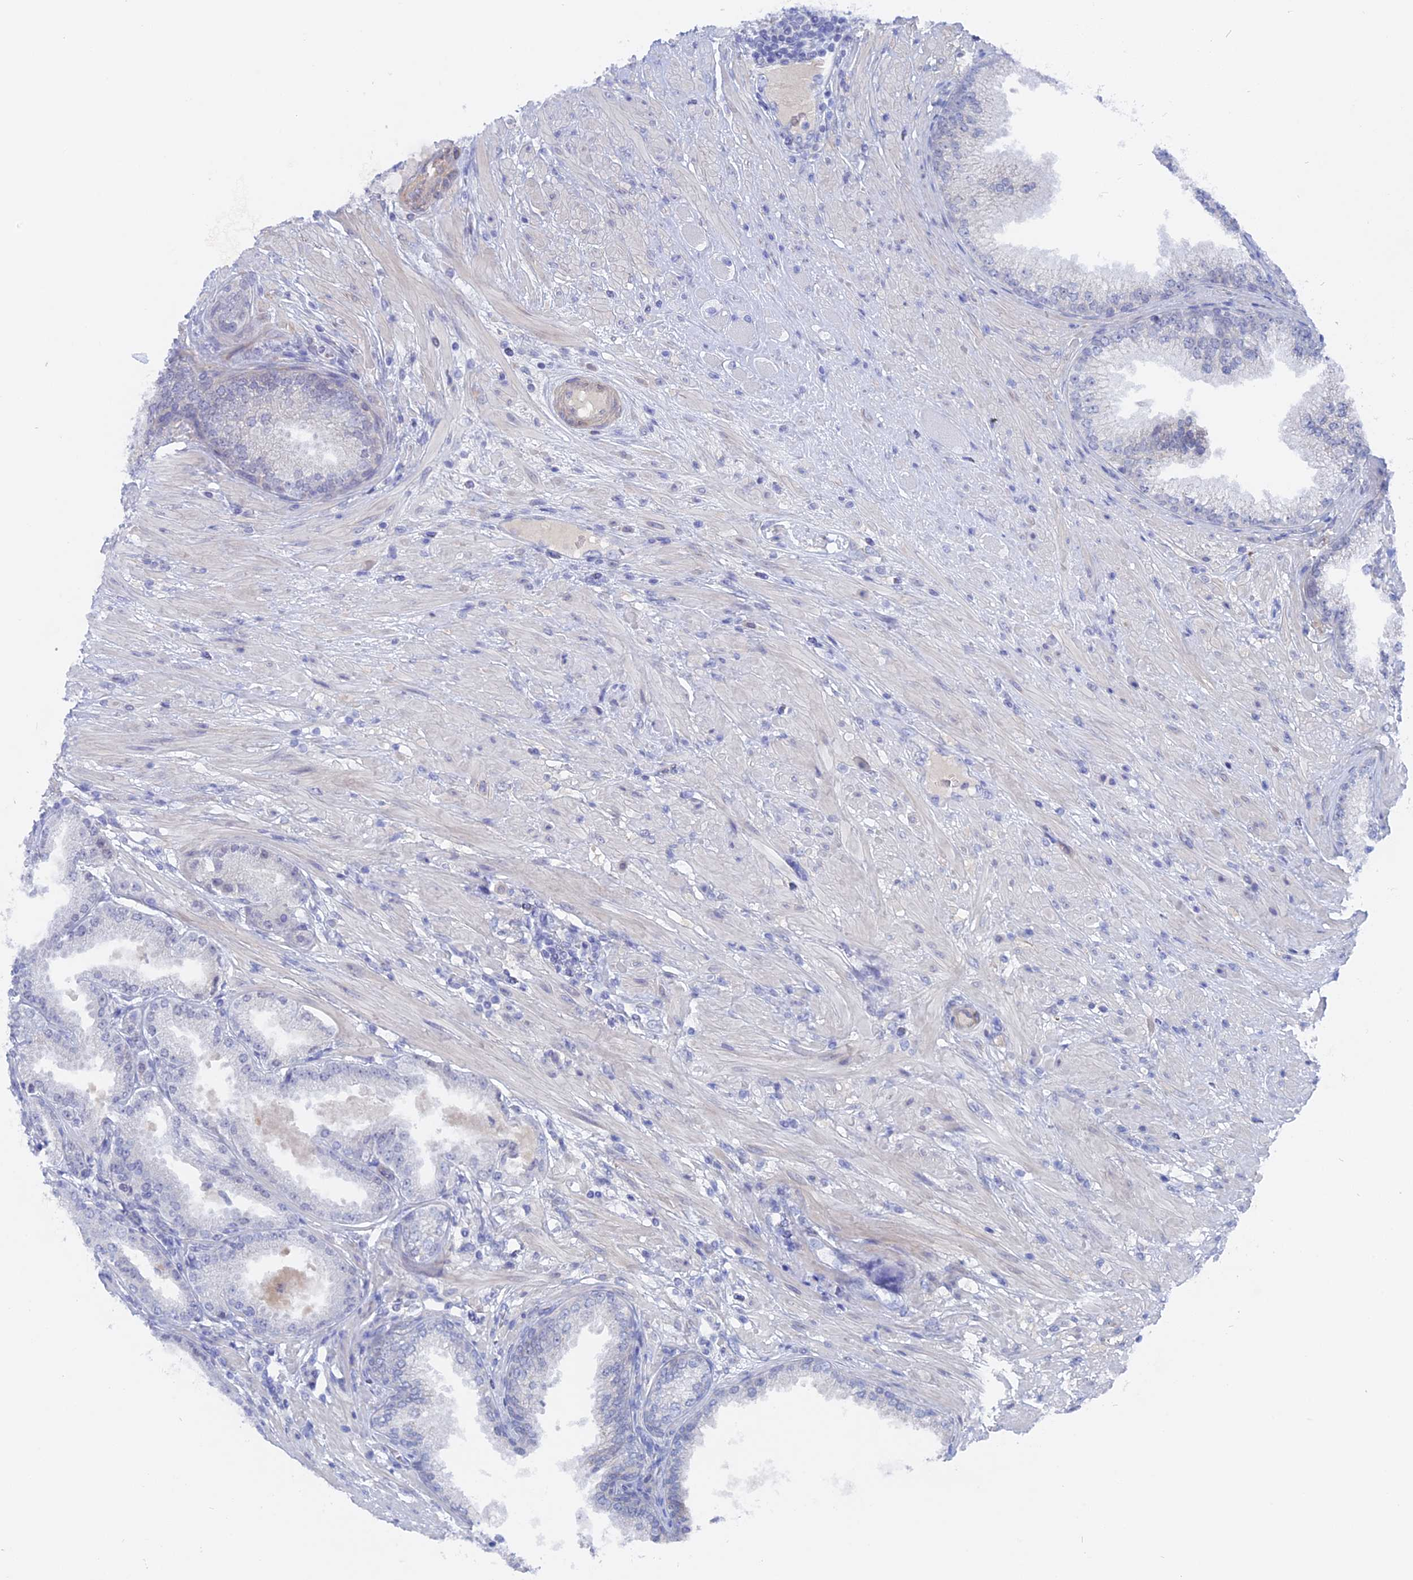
{"staining": {"intensity": "negative", "quantity": "none", "location": "none"}, "tissue": "prostate cancer", "cell_type": "Tumor cells", "image_type": "cancer", "snomed": [{"axis": "morphology", "description": "Adenocarcinoma, High grade"}, {"axis": "topography", "description": "Prostate"}], "caption": "Histopathology image shows no significant protein expression in tumor cells of prostate cancer.", "gene": "DACT3", "patient": {"sex": "male", "age": 71}}